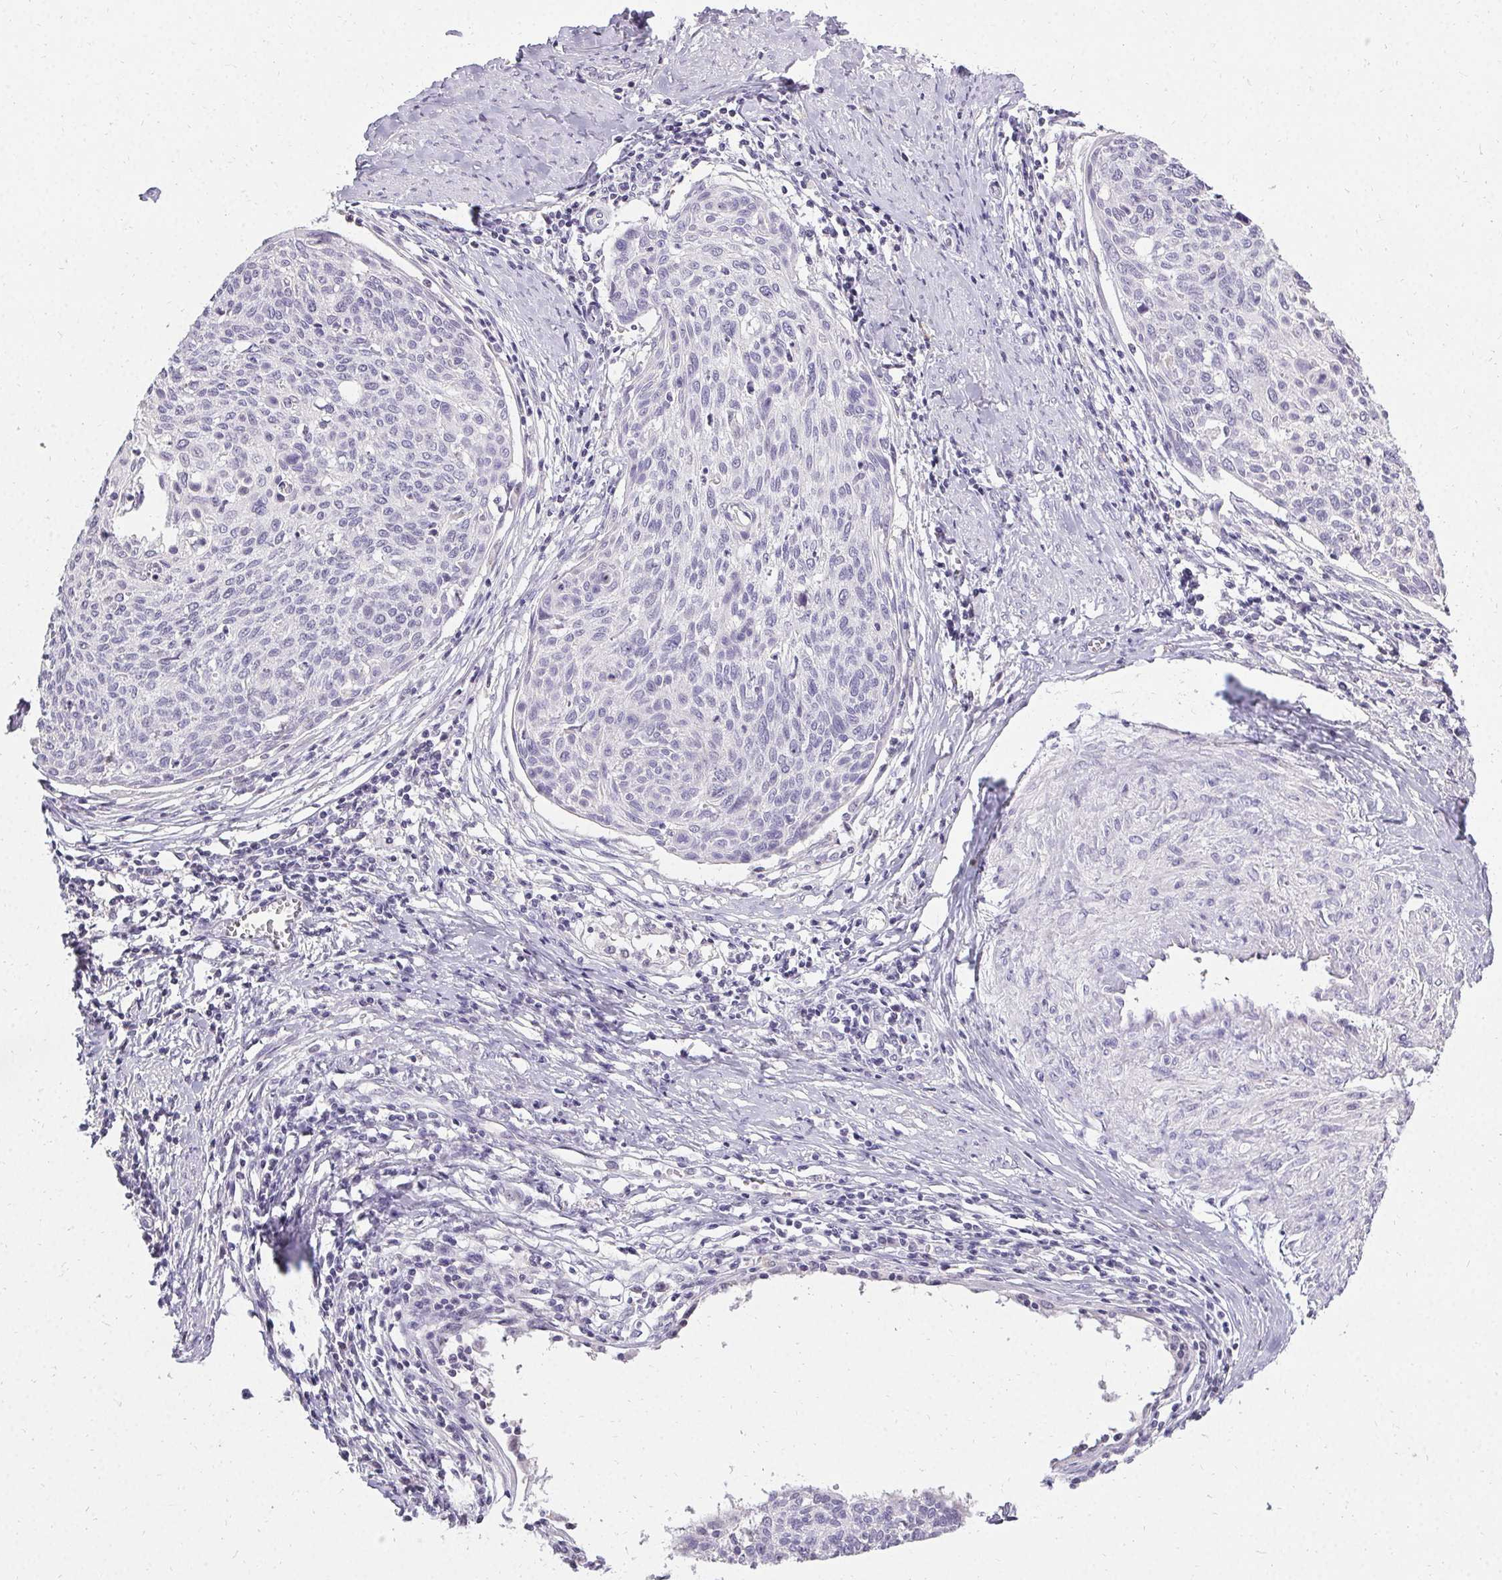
{"staining": {"intensity": "negative", "quantity": "none", "location": "none"}, "tissue": "cervical cancer", "cell_type": "Tumor cells", "image_type": "cancer", "snomed": [{"axis": "morphology", "description": "Squamous cell carcinoma, NOS"}, {"axis": "topography", "description": "Cervix"}], "caption": "Tumor cells are negative for brown protein staining in squamous cell carcinoma (cervical).", "gene": "PMEL", "patient": {"sex": "female", "age": 49}}